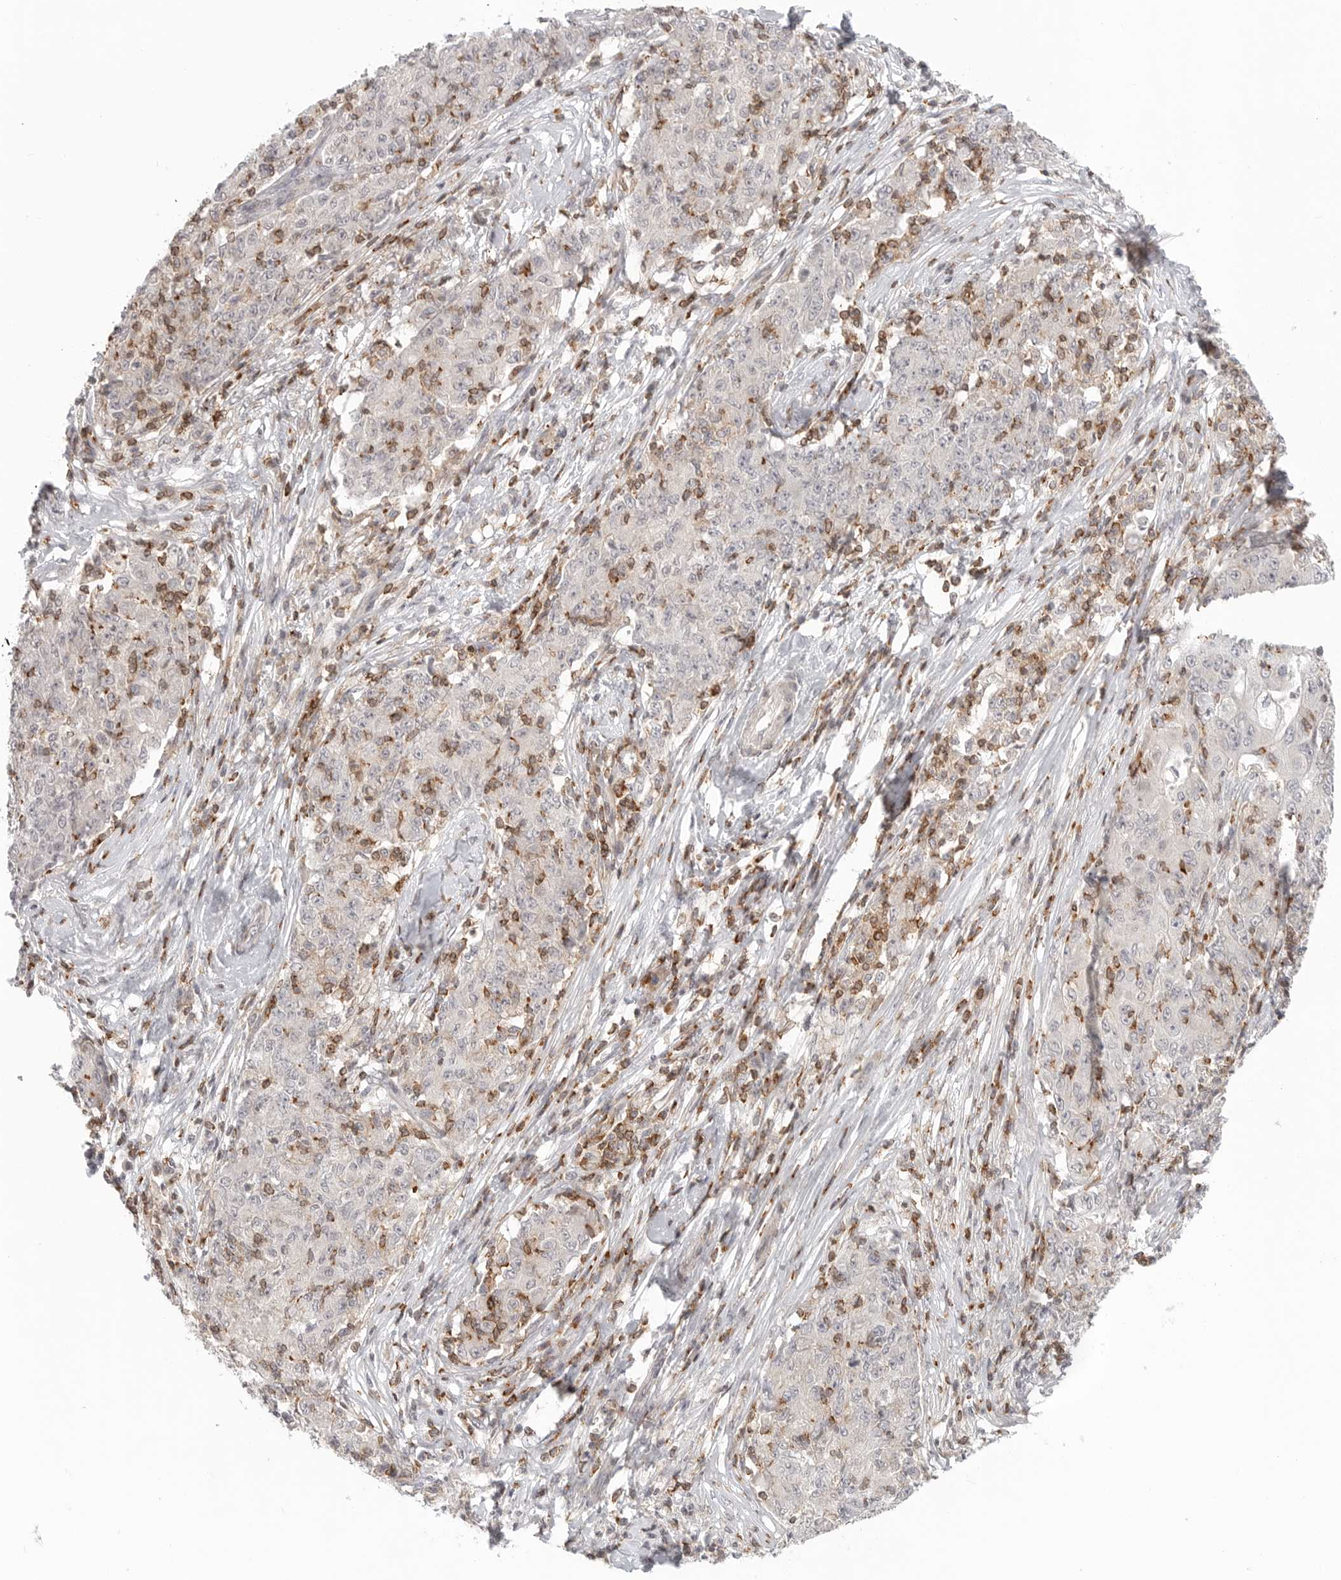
{"staining": {"intensity": "negative", "quantity": "none", "location": "none"}, "tissue": "ovarian cancer", "cell_type": "Tumor cells", "image_type": "cancer", "snomed": [{"axis": "morphology", "description": "Carcinoma, endometroid"}, {"axis": "topography", "description": "Ovary"}], "caption": "An IHC histopathology image of ovarian endometroid carcinoma is shown. There is no staining in tumor cells of ovarian endometroid carcinoma.", "gene": "SH3KBP1", "patient": {"sex": "female", "age": 42}}